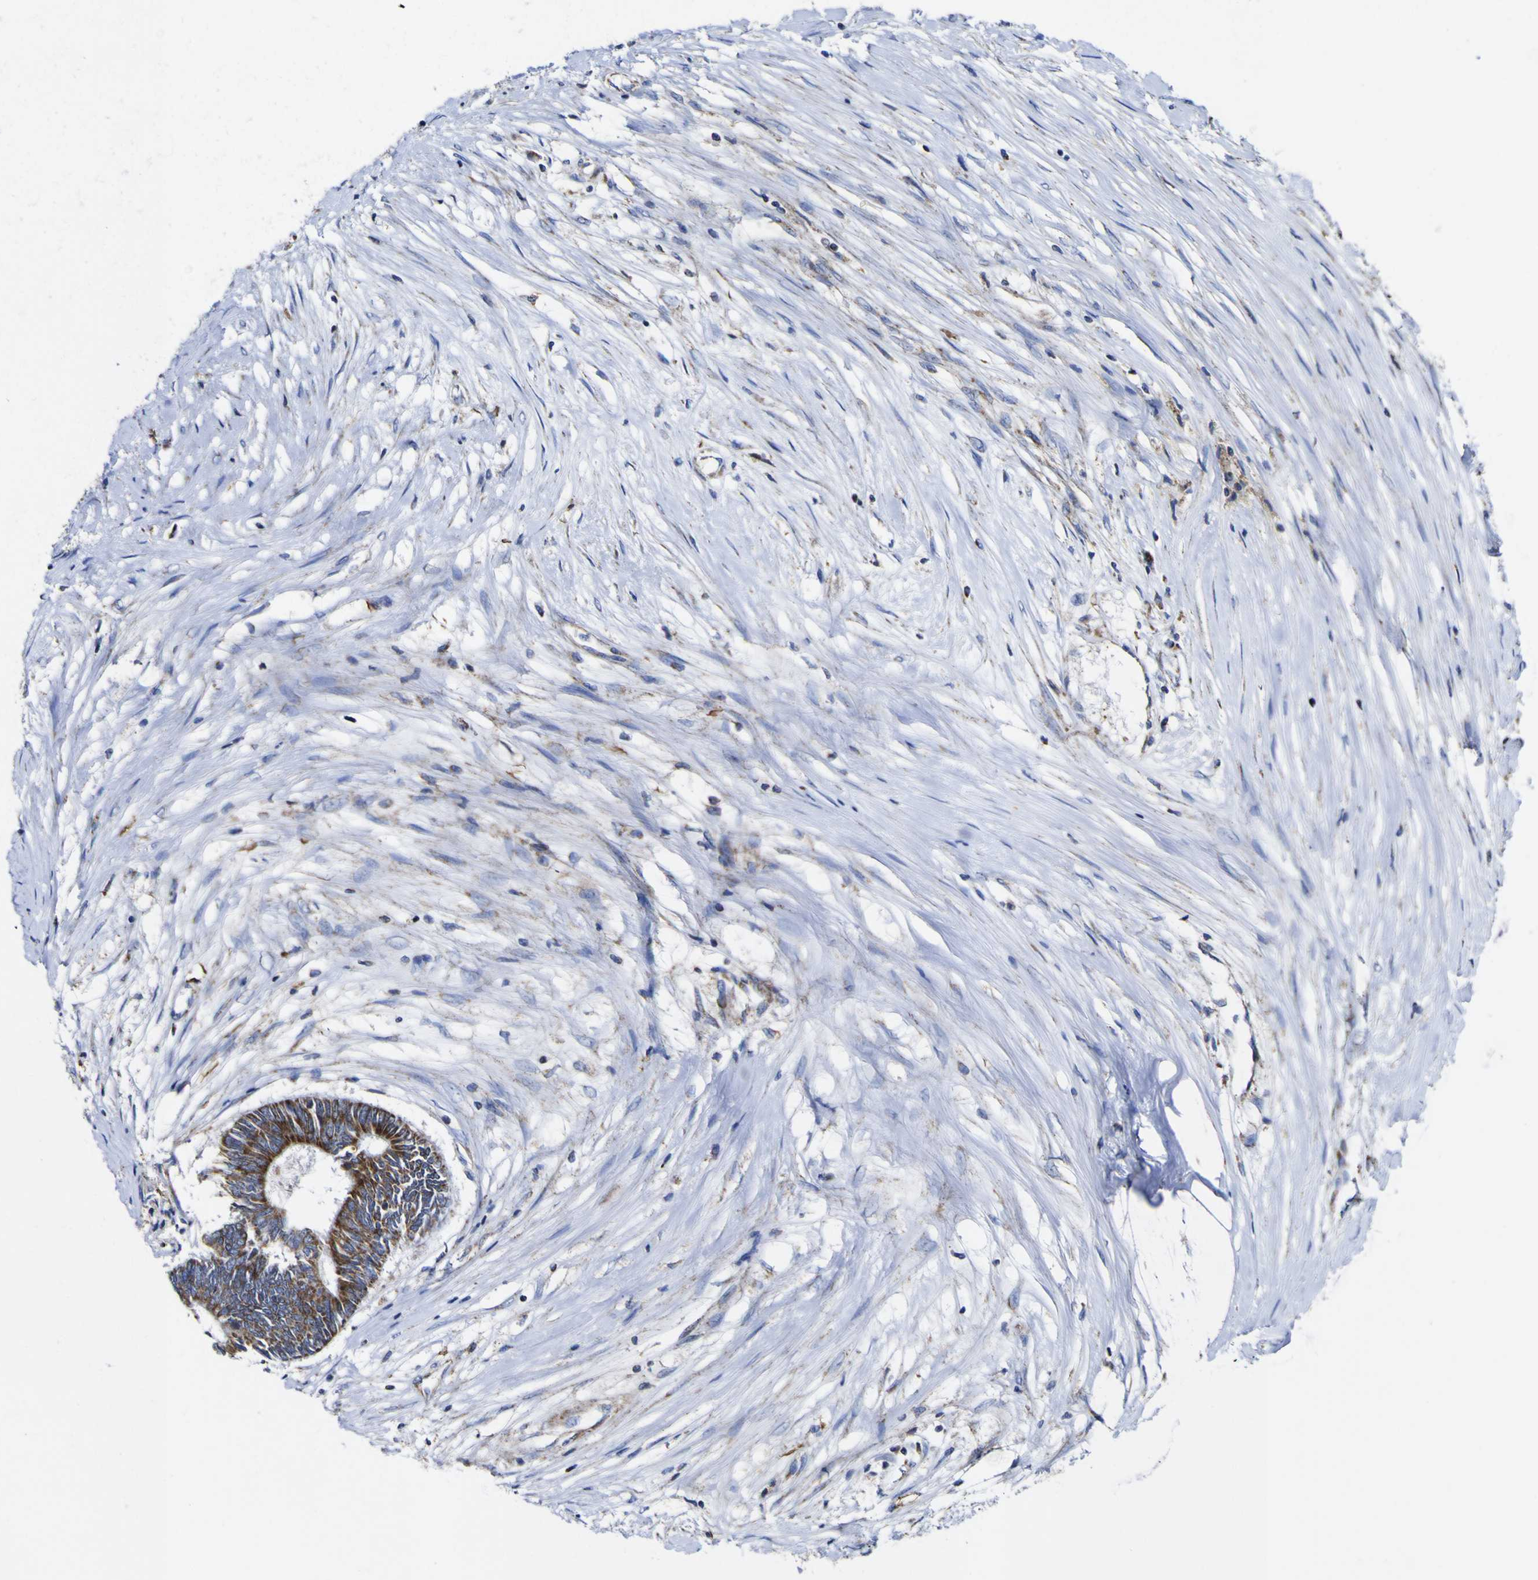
{"staining": {"intensity": "strong", "quantity": ">75%", "location": "cytoplasmic/membranous"}, "tissue": "colorectal cancer", "cell_type": "Tumor cells", "image_type": "cancer", "snomed": [{"axis": "morphology", "description": "Adenocarcinoma, NOS"}, {"axis": "topography", "description": "Rectum"}], "caption": "Strong cytoplasmic/membranous protein expression is appreciated in approximately >75% of tumor cells in adenocarcinoma (colorectal). Using DAB (brown) and hematoxylin (blue) stains, captured at high magnification using brightfield microscopy.", "gene": "CCDC90B", "patient": {"sex": "male", "age": 63}}